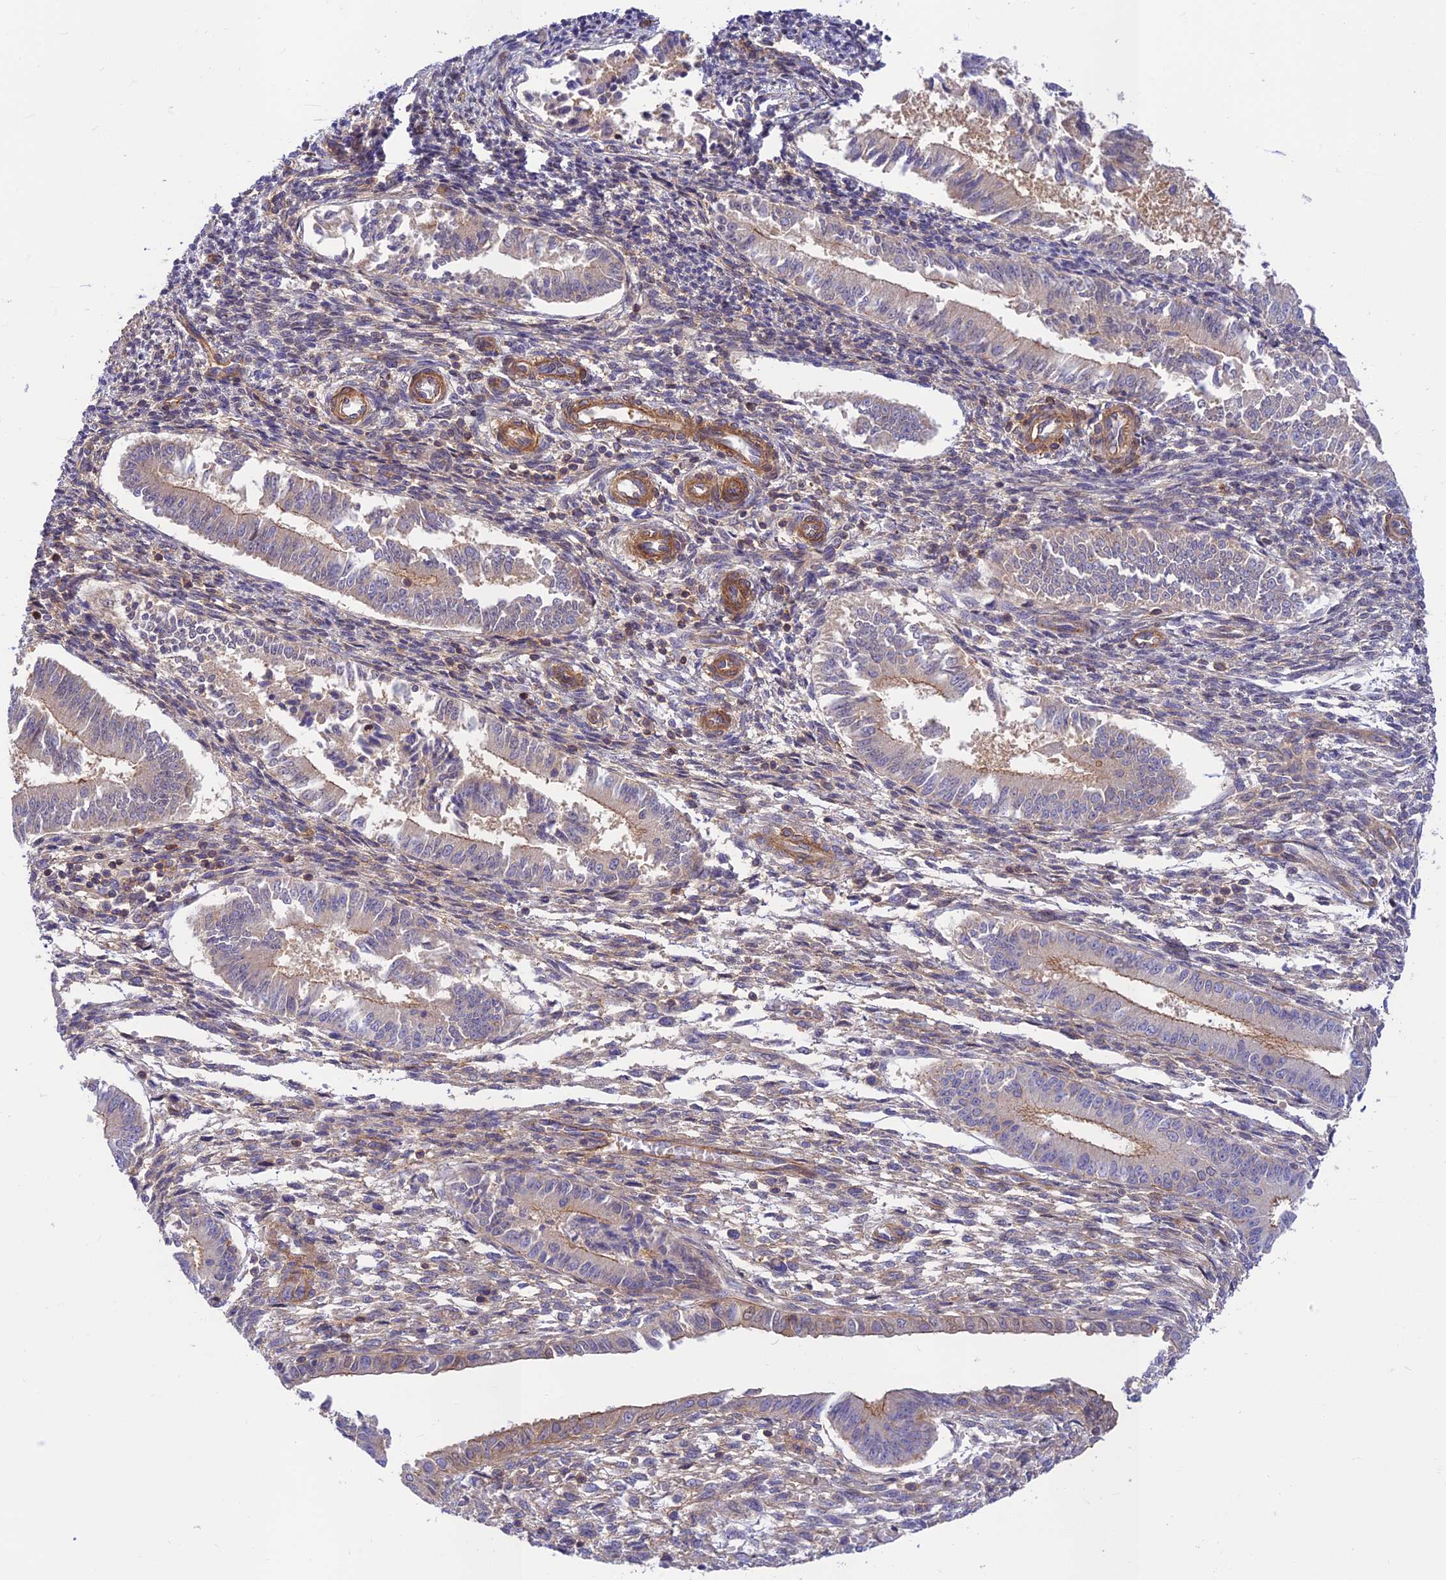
{"staining": {"intensity": "moderate", "quantity": "25%-75%", "location": "cytoplasmic/membranous"}, "tissue": "endometrium", "cell_type": "Cells in endometrial stroma", "image_type": "normal", "snomed": [{"axis": "morphology", "description": "Normal tissue, NOS"}, {"axis": "topography", "description": "Uterus"}, {"axis": "topography", "description": "Endometrium"}], "caption": "Immunohistochemical staining of benign endometrium demonstrates medium levels of moderate cytoplasmic/membranous expression in about 25%-75% of cells in endometrial stroma.", "gene": "PPP1R12C", "patient": {"sex": "female", "age": 48}}